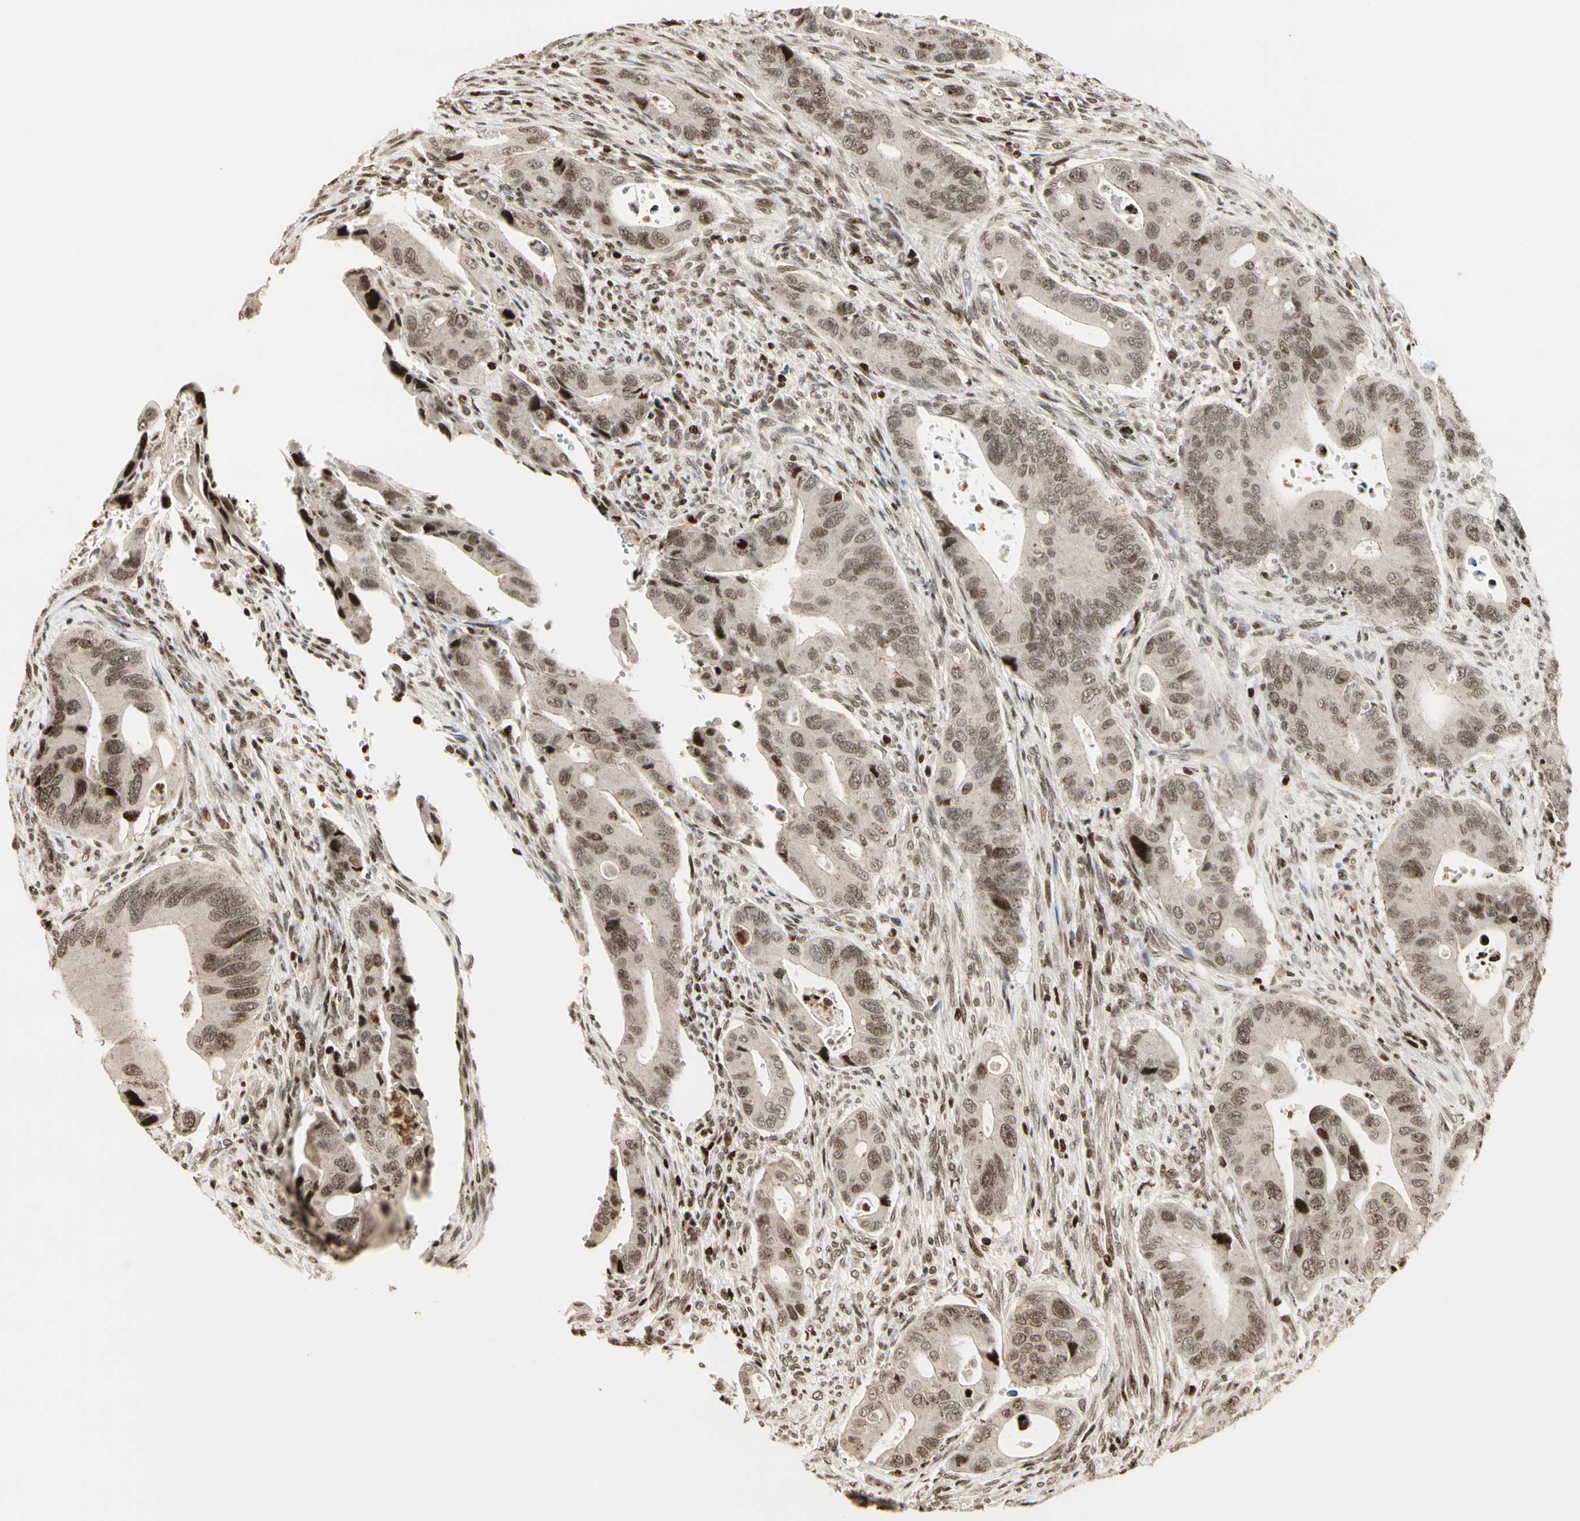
{"staining": {"intensity": "moderate", "quantity": ">75%", "location": "nuclear"}, "tissue": "colorectal cancer", "cell_type": "Tumor cells", "image_type": "cancer", "snomed": [{"axis": "morphology", "description": "Adenocarcinoma, NOS"}, {"axis": "topography", "description": "Rectum"}], "caption": "Brown immunohistochemical staining in human colorectal cancer (adenocarcinoma) demonstrates moderate nuclear expression in about >75% of tumor cells.", "gene": "TSHZ3", "patient": {"sex": "female", "age": 57}}